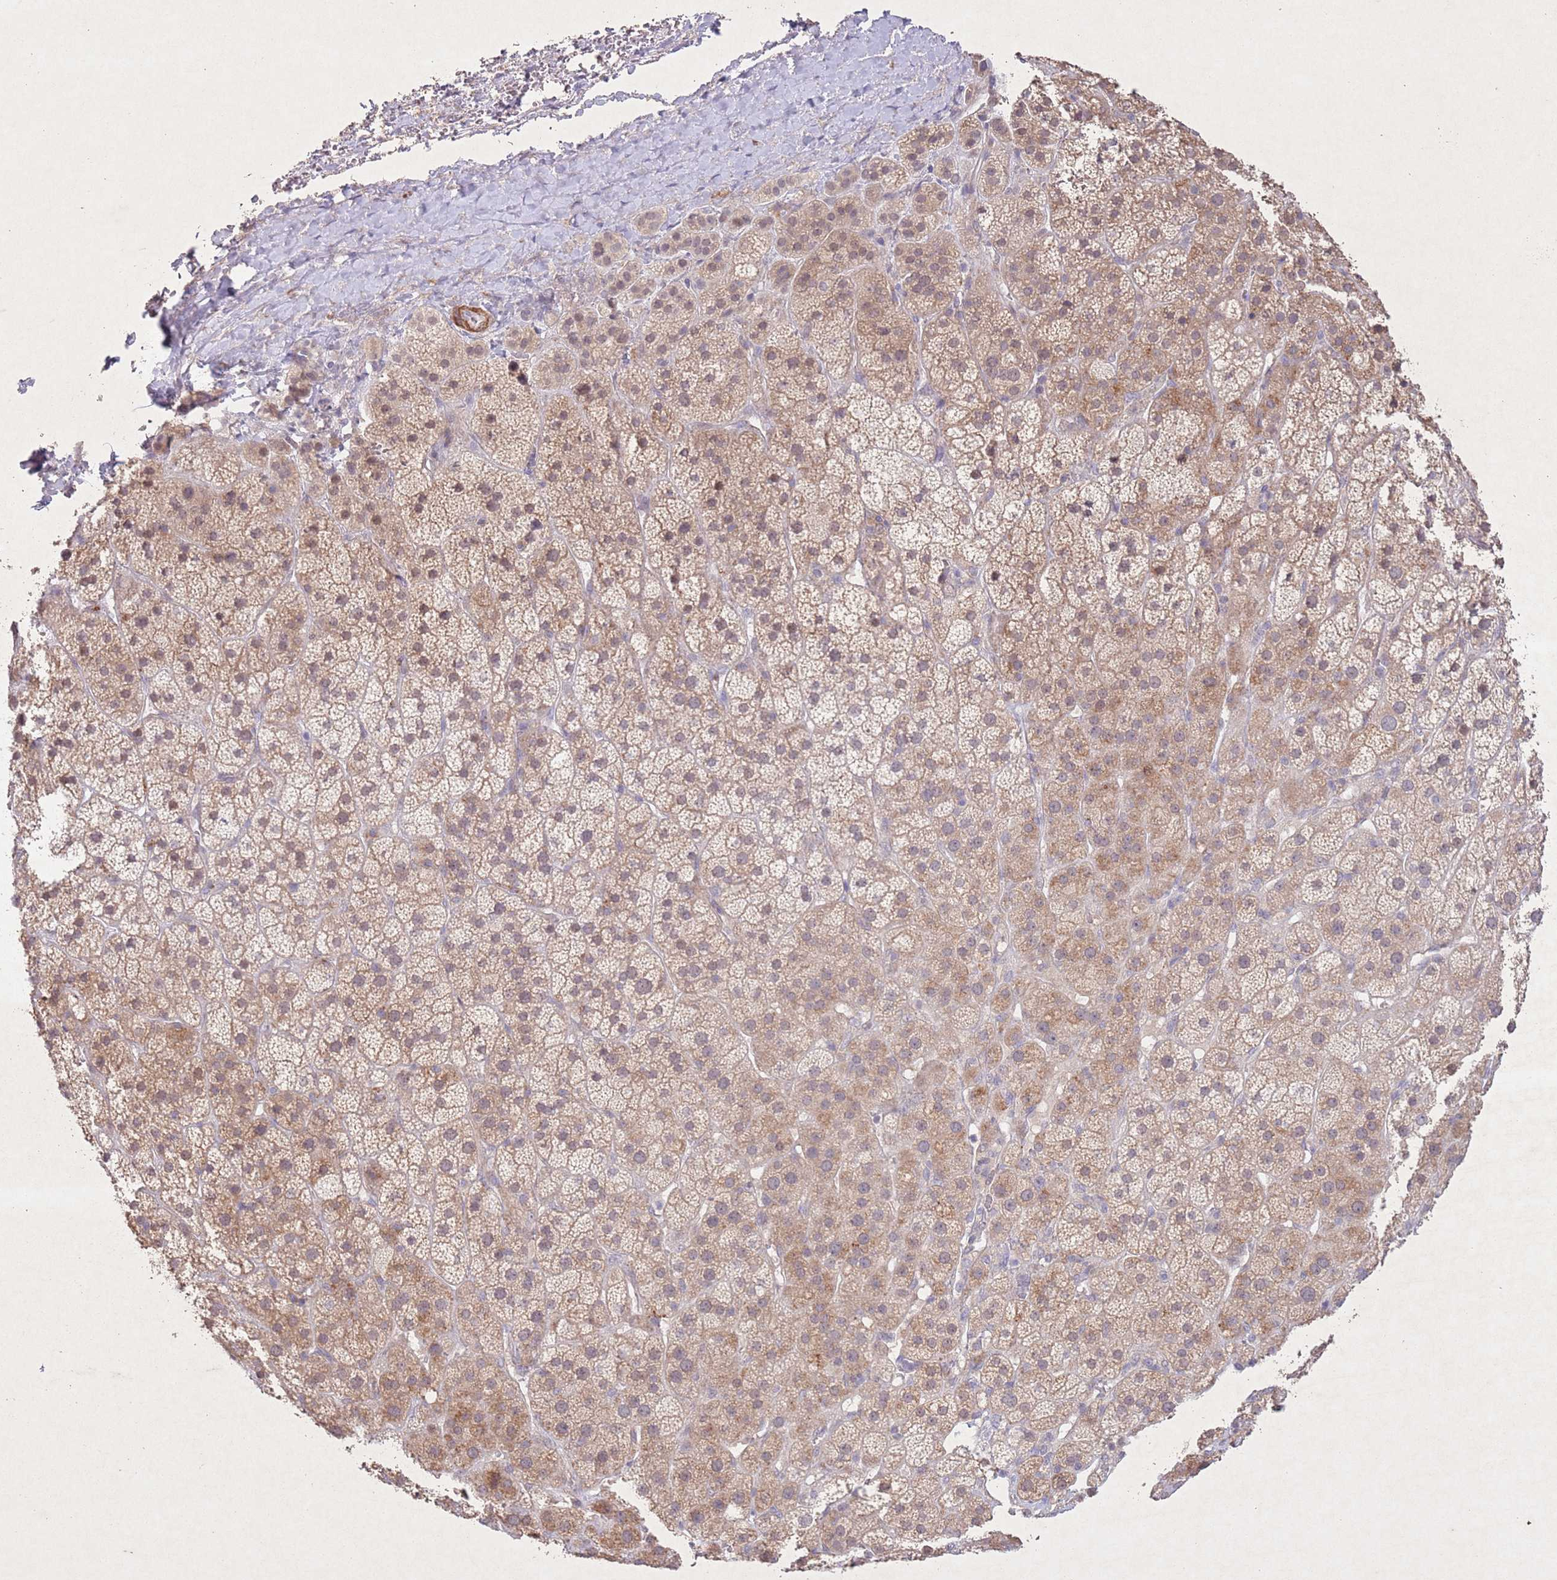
{"staining": {"intensity": "moderate", "quantity": "25%-75%", "location": "cytoplasmic/membranous,nuclear"}, "tissue": "adrenal gland", "cell_type": "Glandular cells", "image_type": "normal", "snomed": [{"axis": "morphology", "description": "Normal tissue, NOS"}, {"axis": "topography", "description": "Adrenal gland"}], "caption": "Moderate cytoplasmic/membranous,nuclear positivity is seen in about 25%-75% of glandular cells in normal adrenal gland. The staining was performed using DAB, with brown indicating positive protein expression. Nuclei are stained blue with hematoxylin.", "gene": "CCNI", "patient": {"sex": "female", "age": 70}}